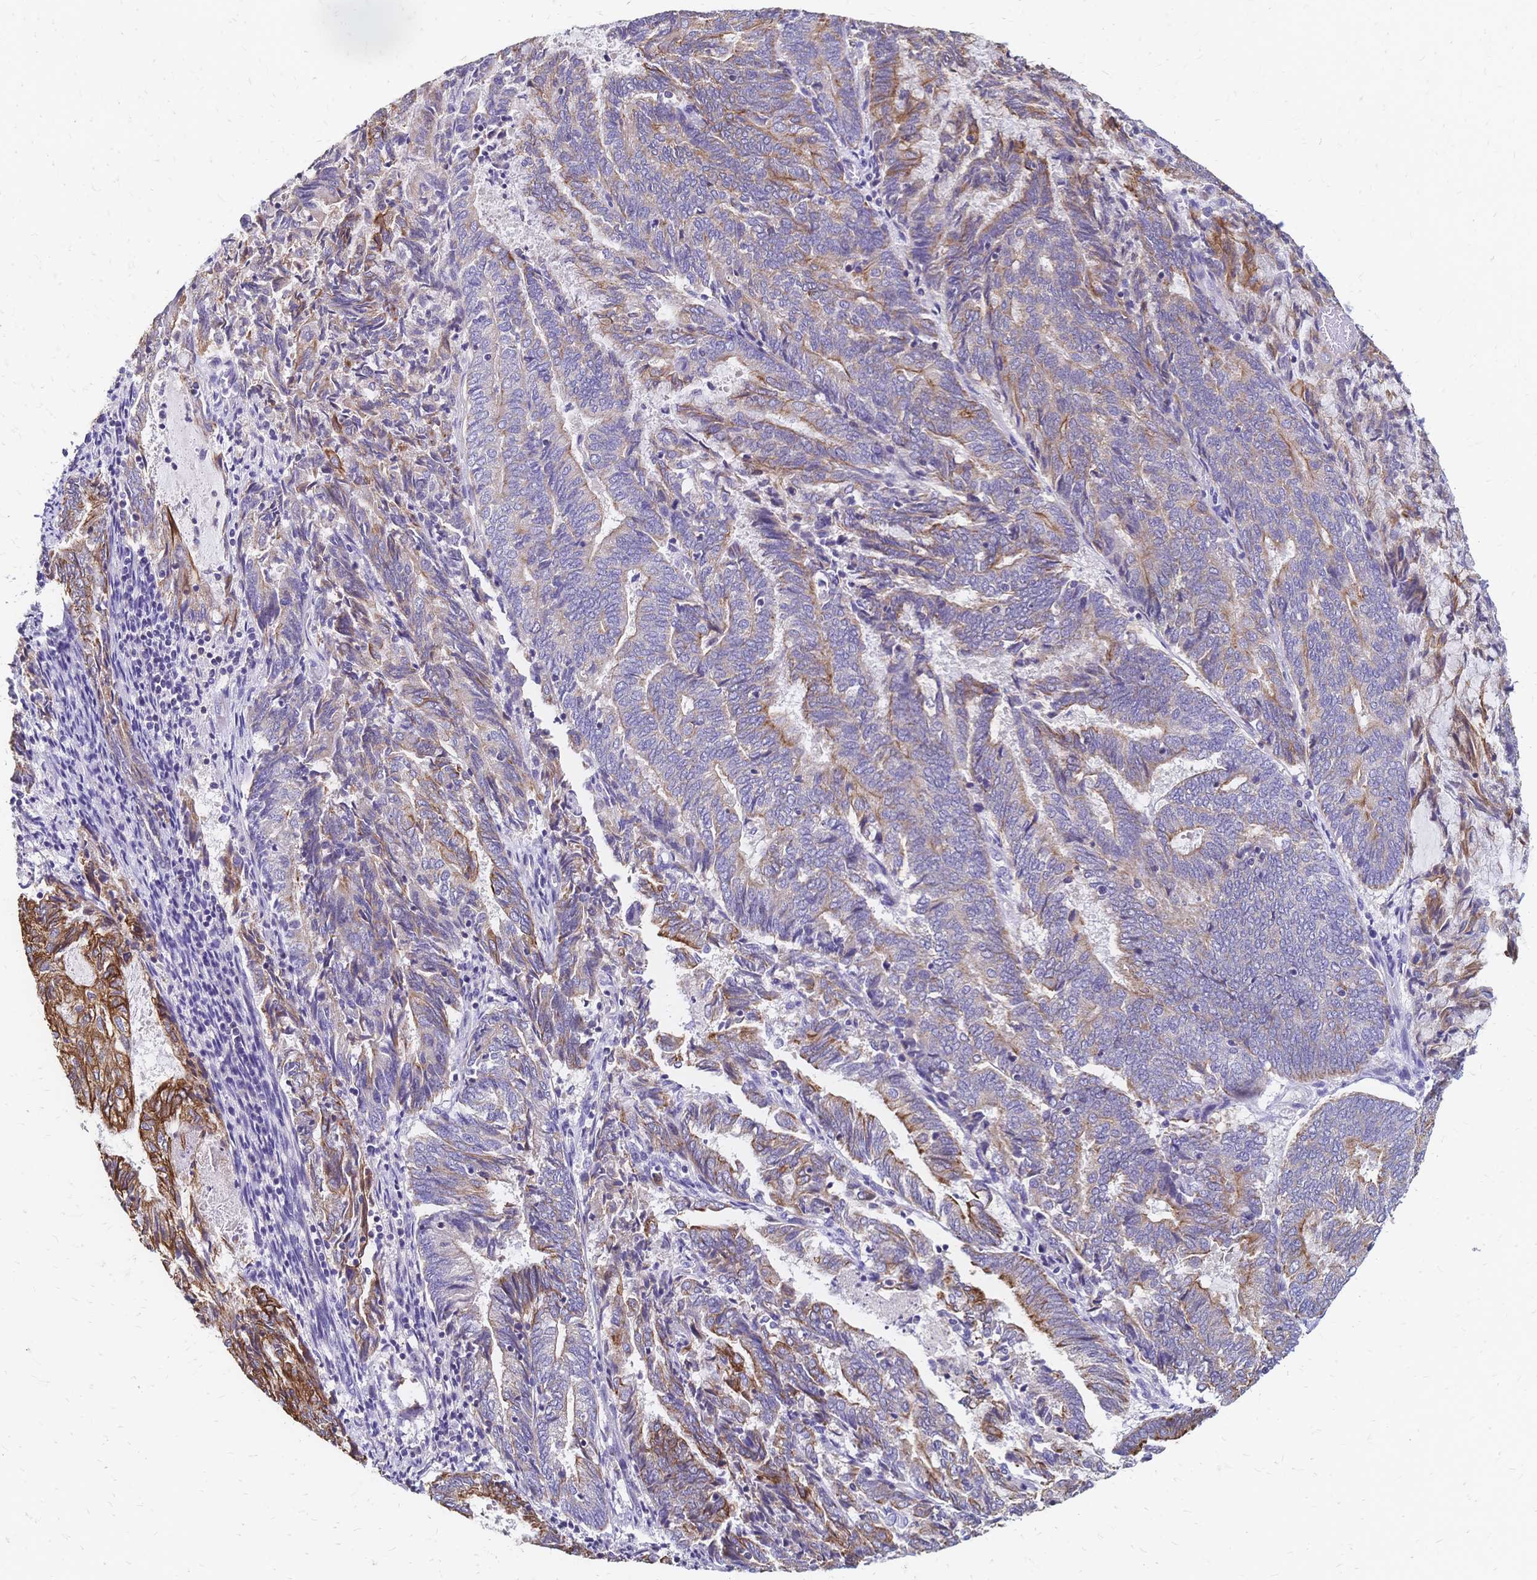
{"staining": {"intensity": "moderate", "quantity": ">75%", "location": "cytoplasmic/membranous"}, "tissue": "endometrial cancer", "cell_type": "Tumor cells", "image_type": "cancer", "snomed": [{"axis": "morphology", "description": "Adenocarcinoma, NOS"}, {"axis": "topography", "description": "Endometrium"}], "caption": "Immunohistochemistry (IHC) histopathology image of human endometrial cancer stained for a protein (brown), which reveals medium levels of moderate cytoplasmic/membranous staining in approximately >75% of tumor cells.", "gene": "DTNB", "patient": {"sex": "female", "age": 80}}